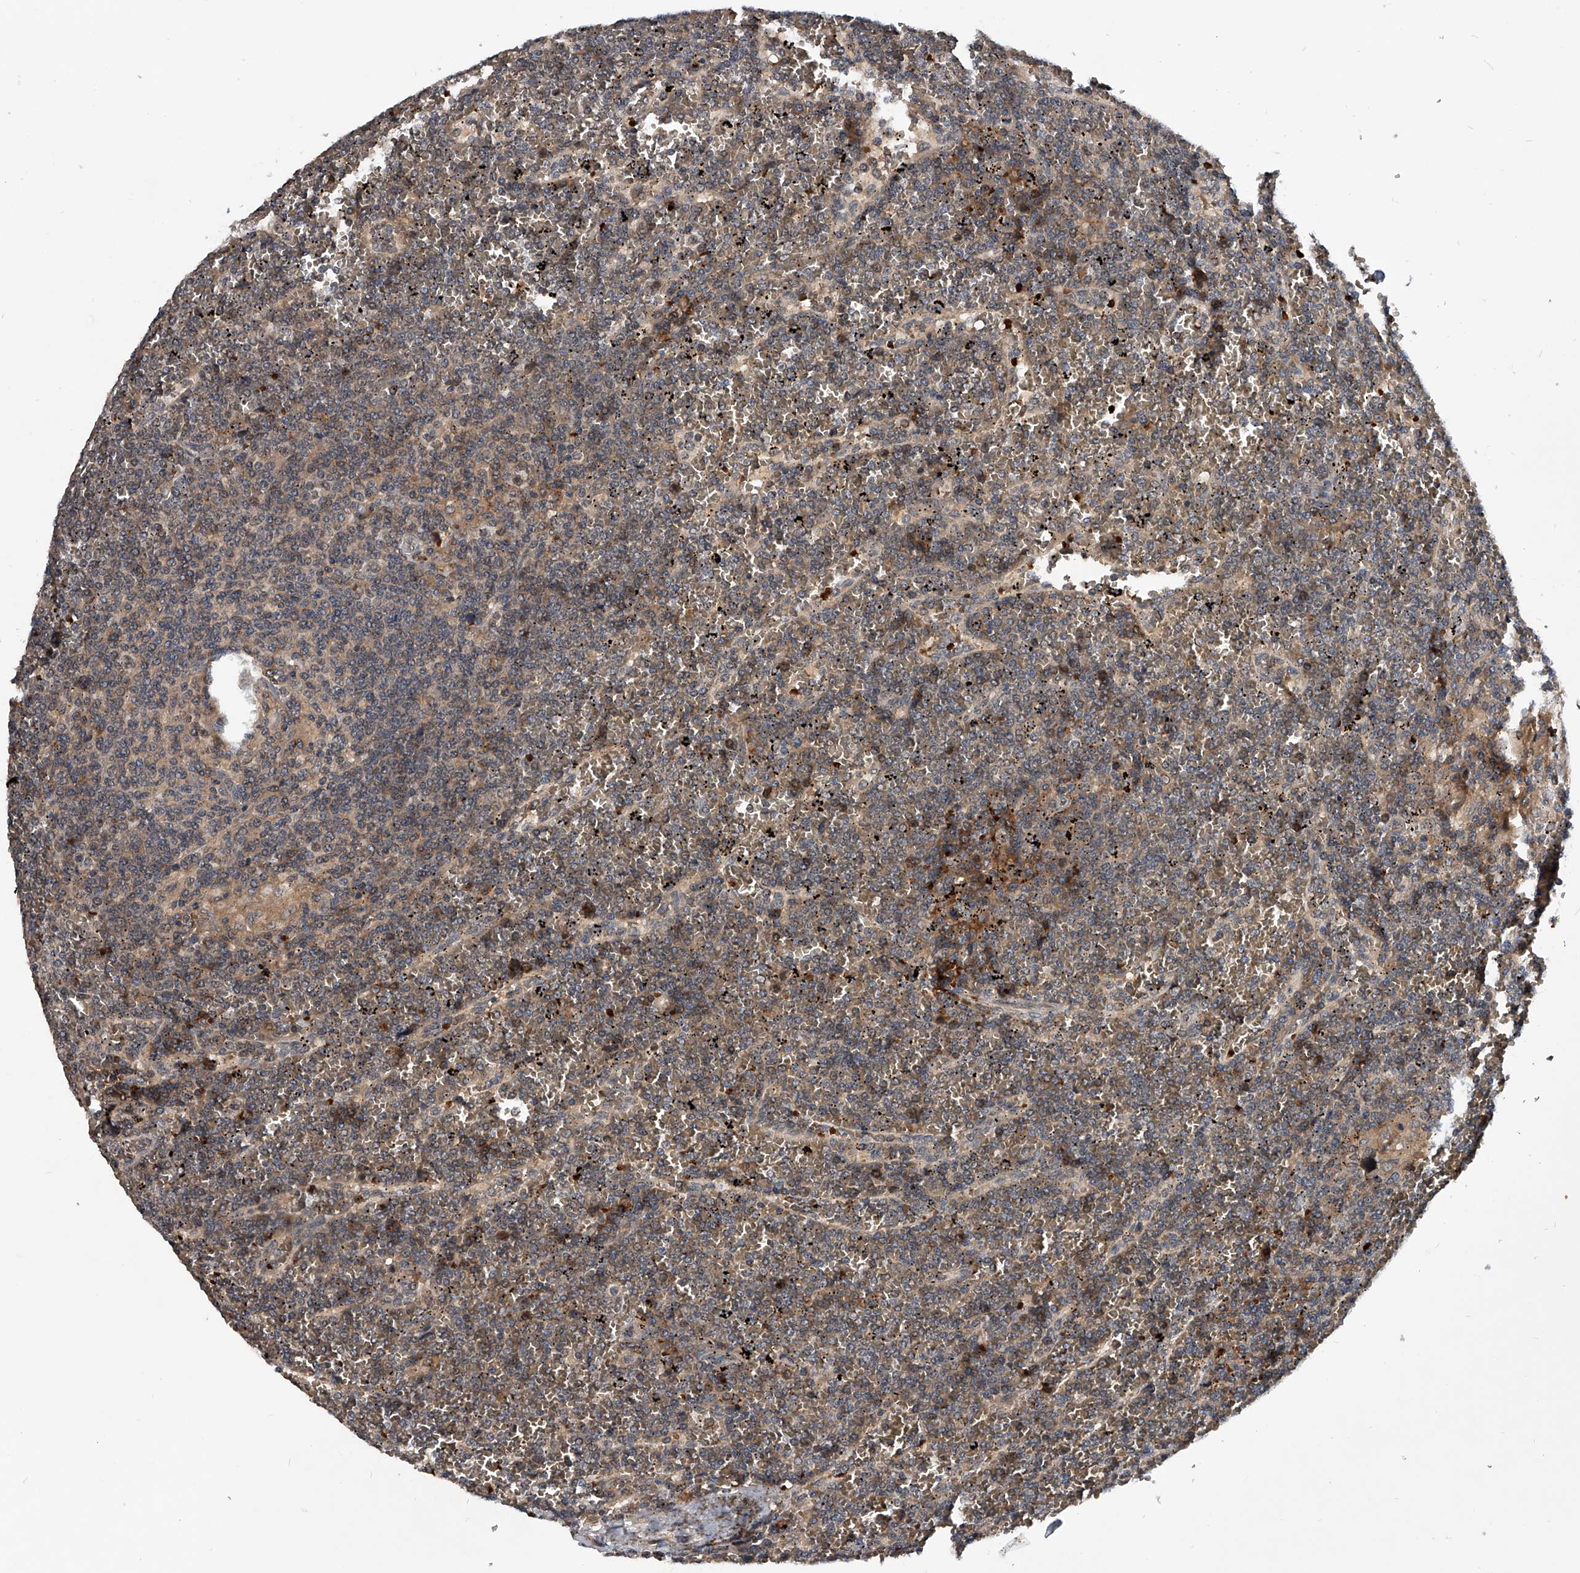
{"staining": {"intensity": "negative", "quantity": "none", "location": "none"}, "tissue": "lymphoma", "cell_type": "Tumor cells", "image_type": "cancer", "snomed": [{"axis": "morphology", "description": "Malignant lymphoma, non-Hodgkin's type, Low grade"}, {"axis": "topography", "description": "Spleen"}], "caption": "Immunohistochemistry photomicrograph of neoplastic tissue: low-grade malignant lymphoma, non-Hodgkin's type stained with DAB (3,3'-diaminobenzidine) displays no significant protein expression in tumor cells.", "gene": "ZNF30", "patient": {"sex": "female", "age": 19}}